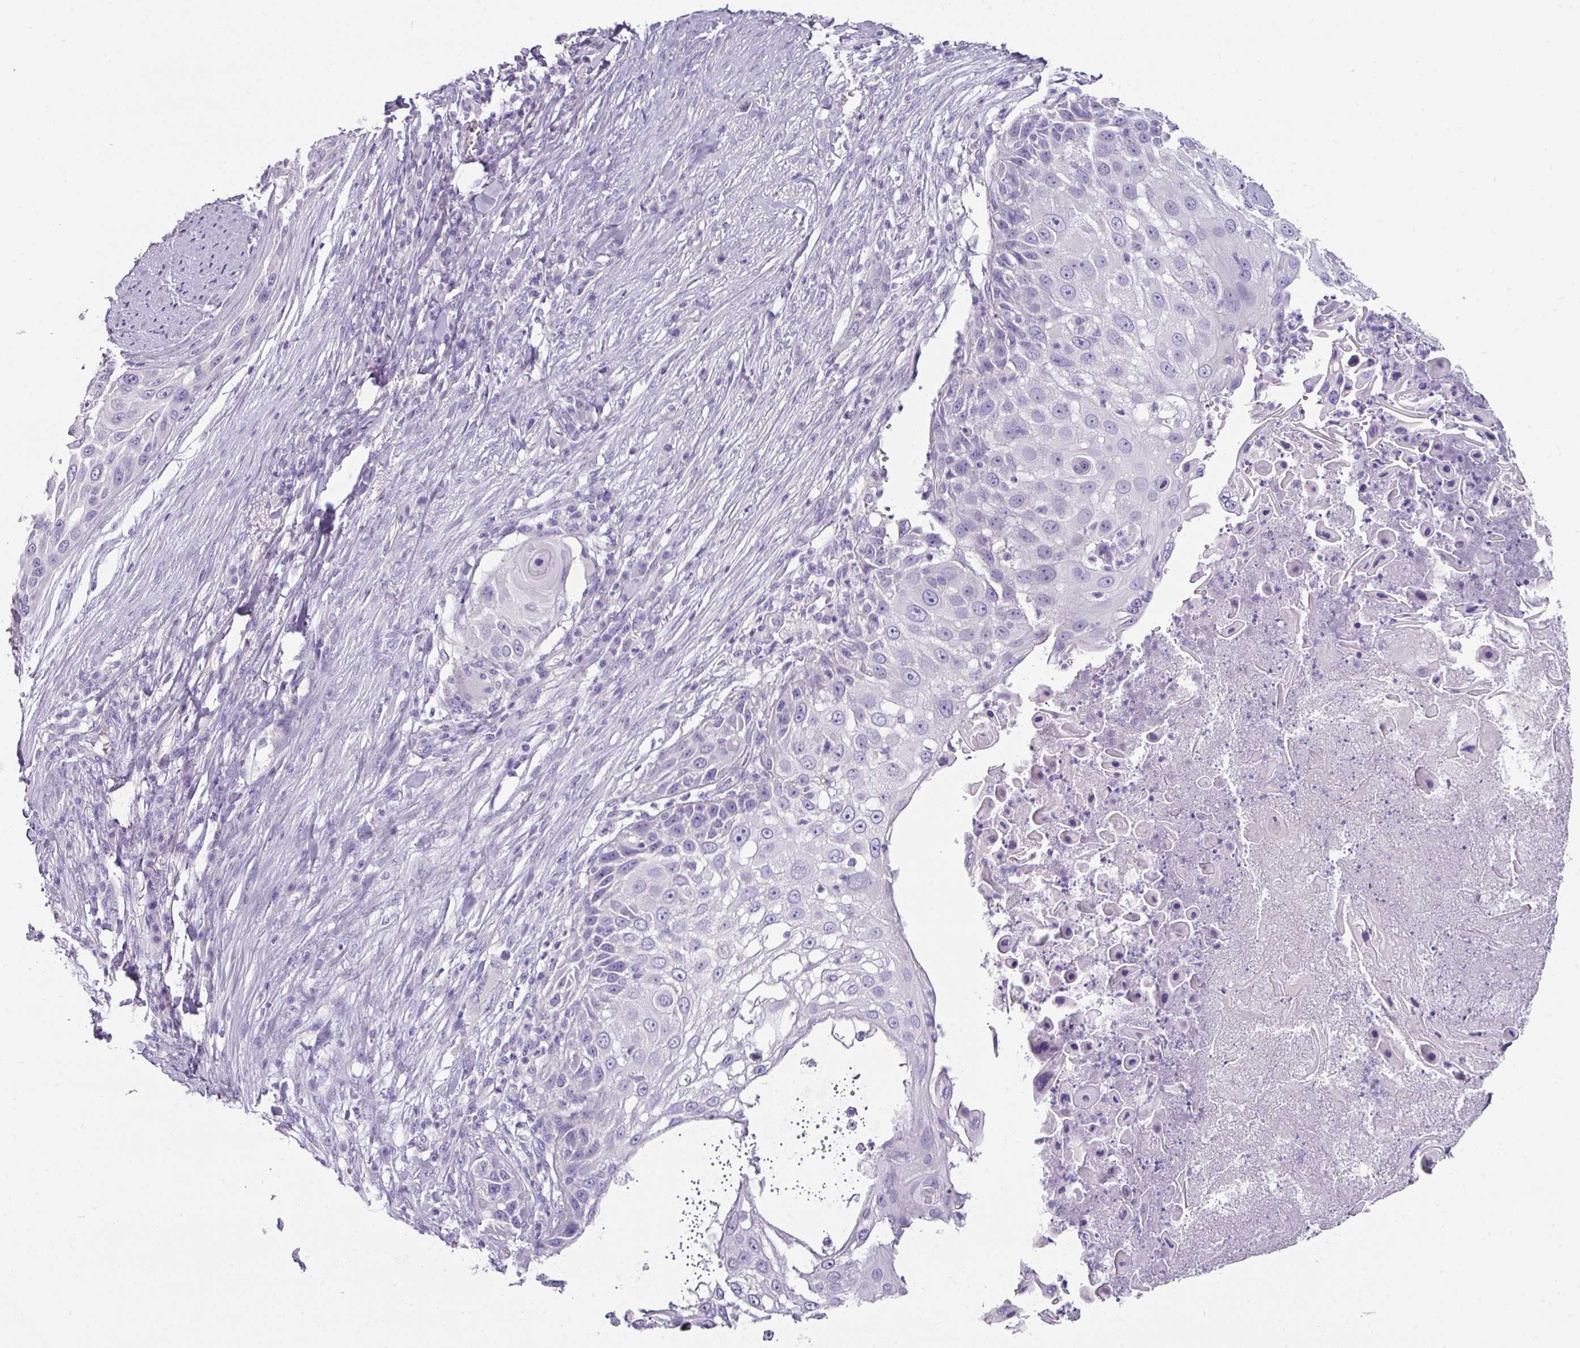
{"staining": {"intensity": "negative", "quantity": "none", "location": "none"}, "tissue": "skin cancer", "cell_type": "Tumor cells", "image_type": "cancer", "snomed": [{"axis": "morphology", "description": "Squamous cell carcinoma, NOS"}, {"axis": "topography", "description": "Skin"}], "caption": "Immunohistochemical staining of skin cancer shows no significant staining in tumor cells. (DAB immunohistochemistry (IHC), high magnification).", "gene": "SLC17A7", "patient": {"sex": "female", "age": 44}}